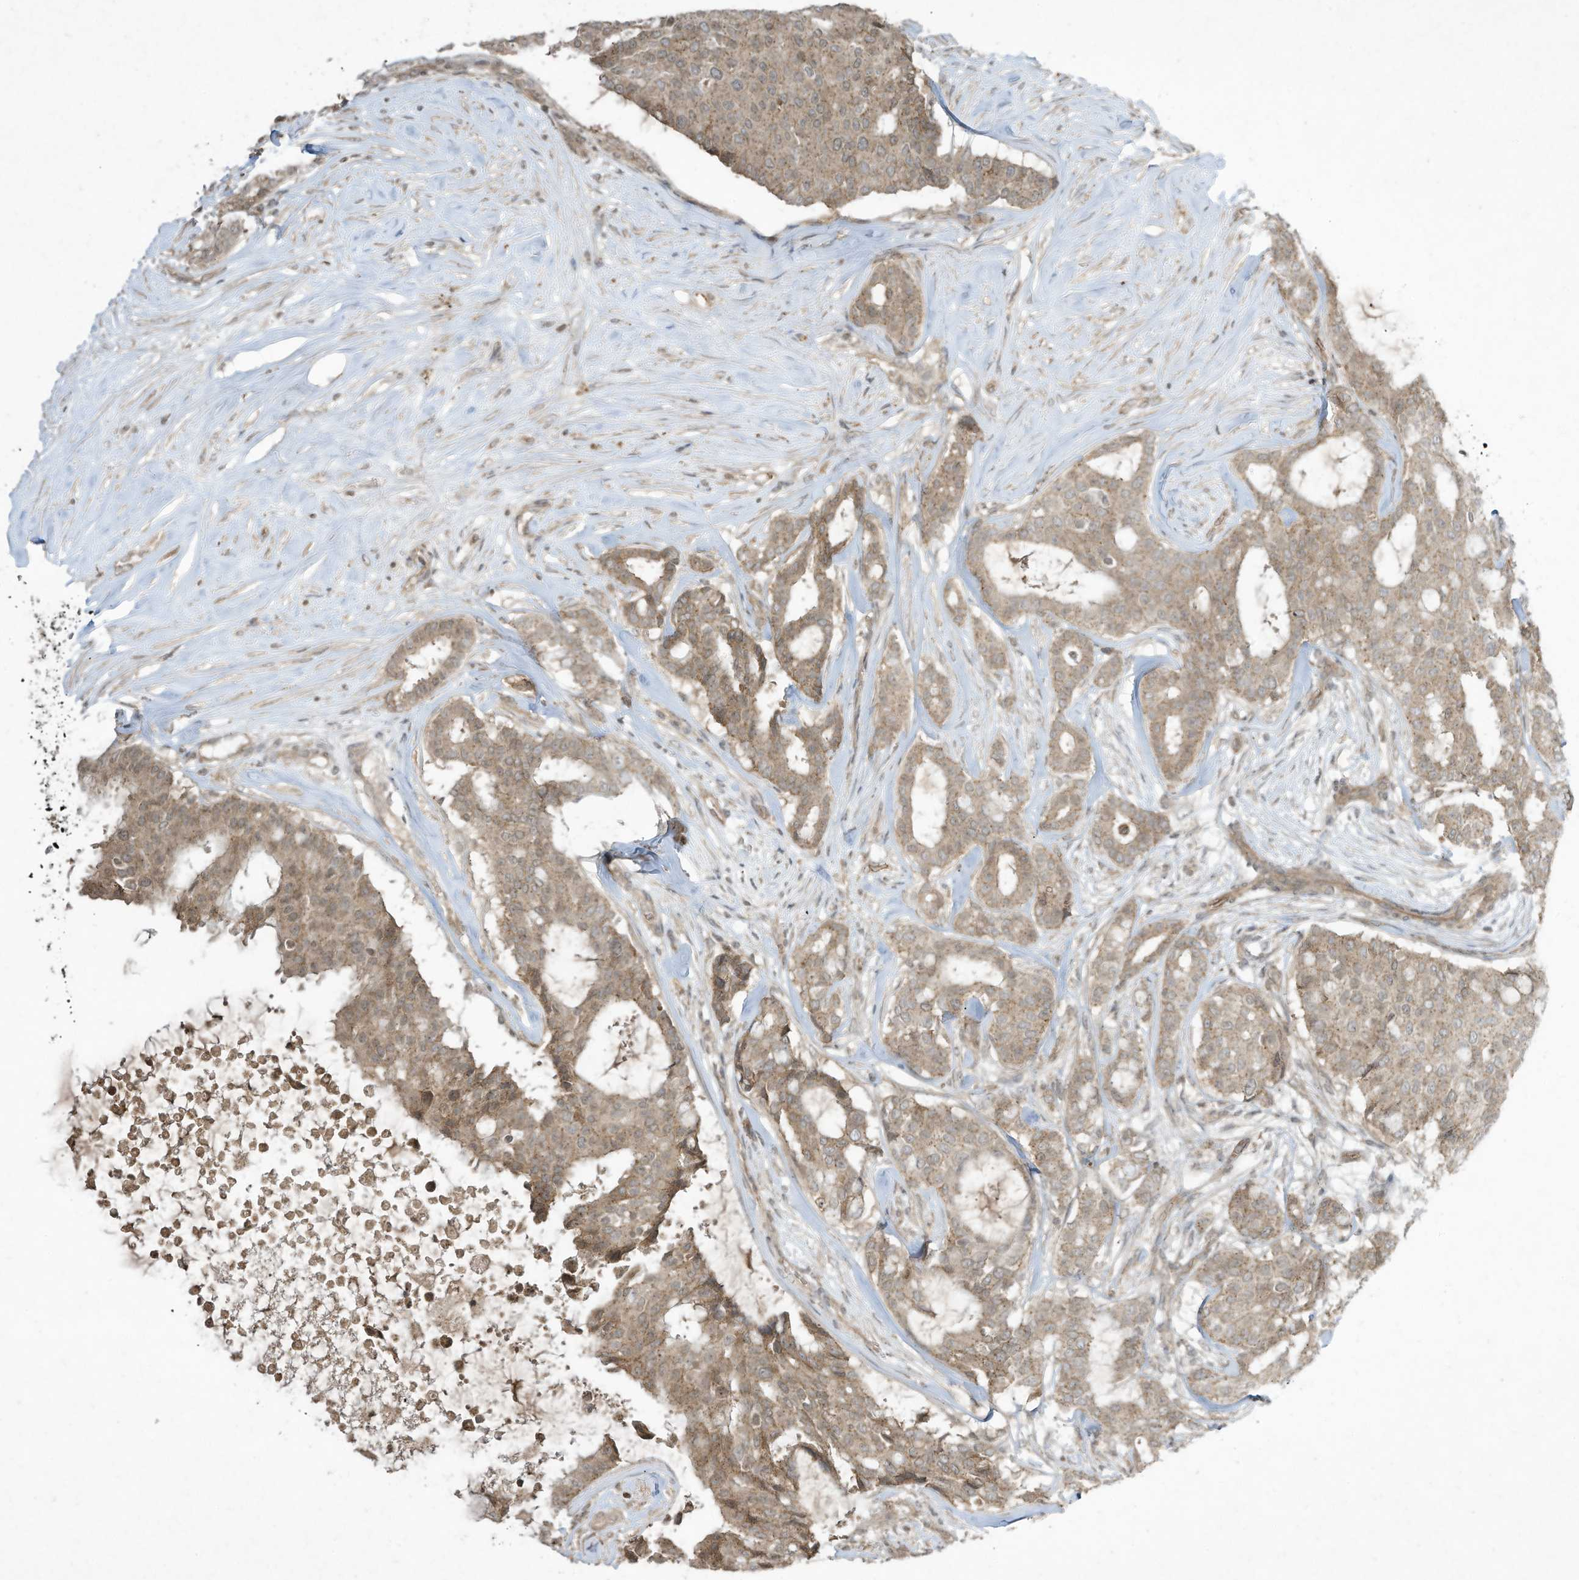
{"staining": {"intensity": "moderate", "quantity": ">75%", "location": "cytoplasmic/membranous"}, "tissue": "breast cancer", "cell_type": "Tumor cells", "image_type": "cancer", "snomed": [{"axis": "morphology", "description": "Duct carcinoma"}, {"axis": "topography", "description": "Breast"}], "caption": "This is an image of IHC staining of breast cancer, which shows moderate positivity in the cytoplasmic/membranous of tumor cells.", "gene": "MATN2", "patient": {"sex": "female", "age": 75}}